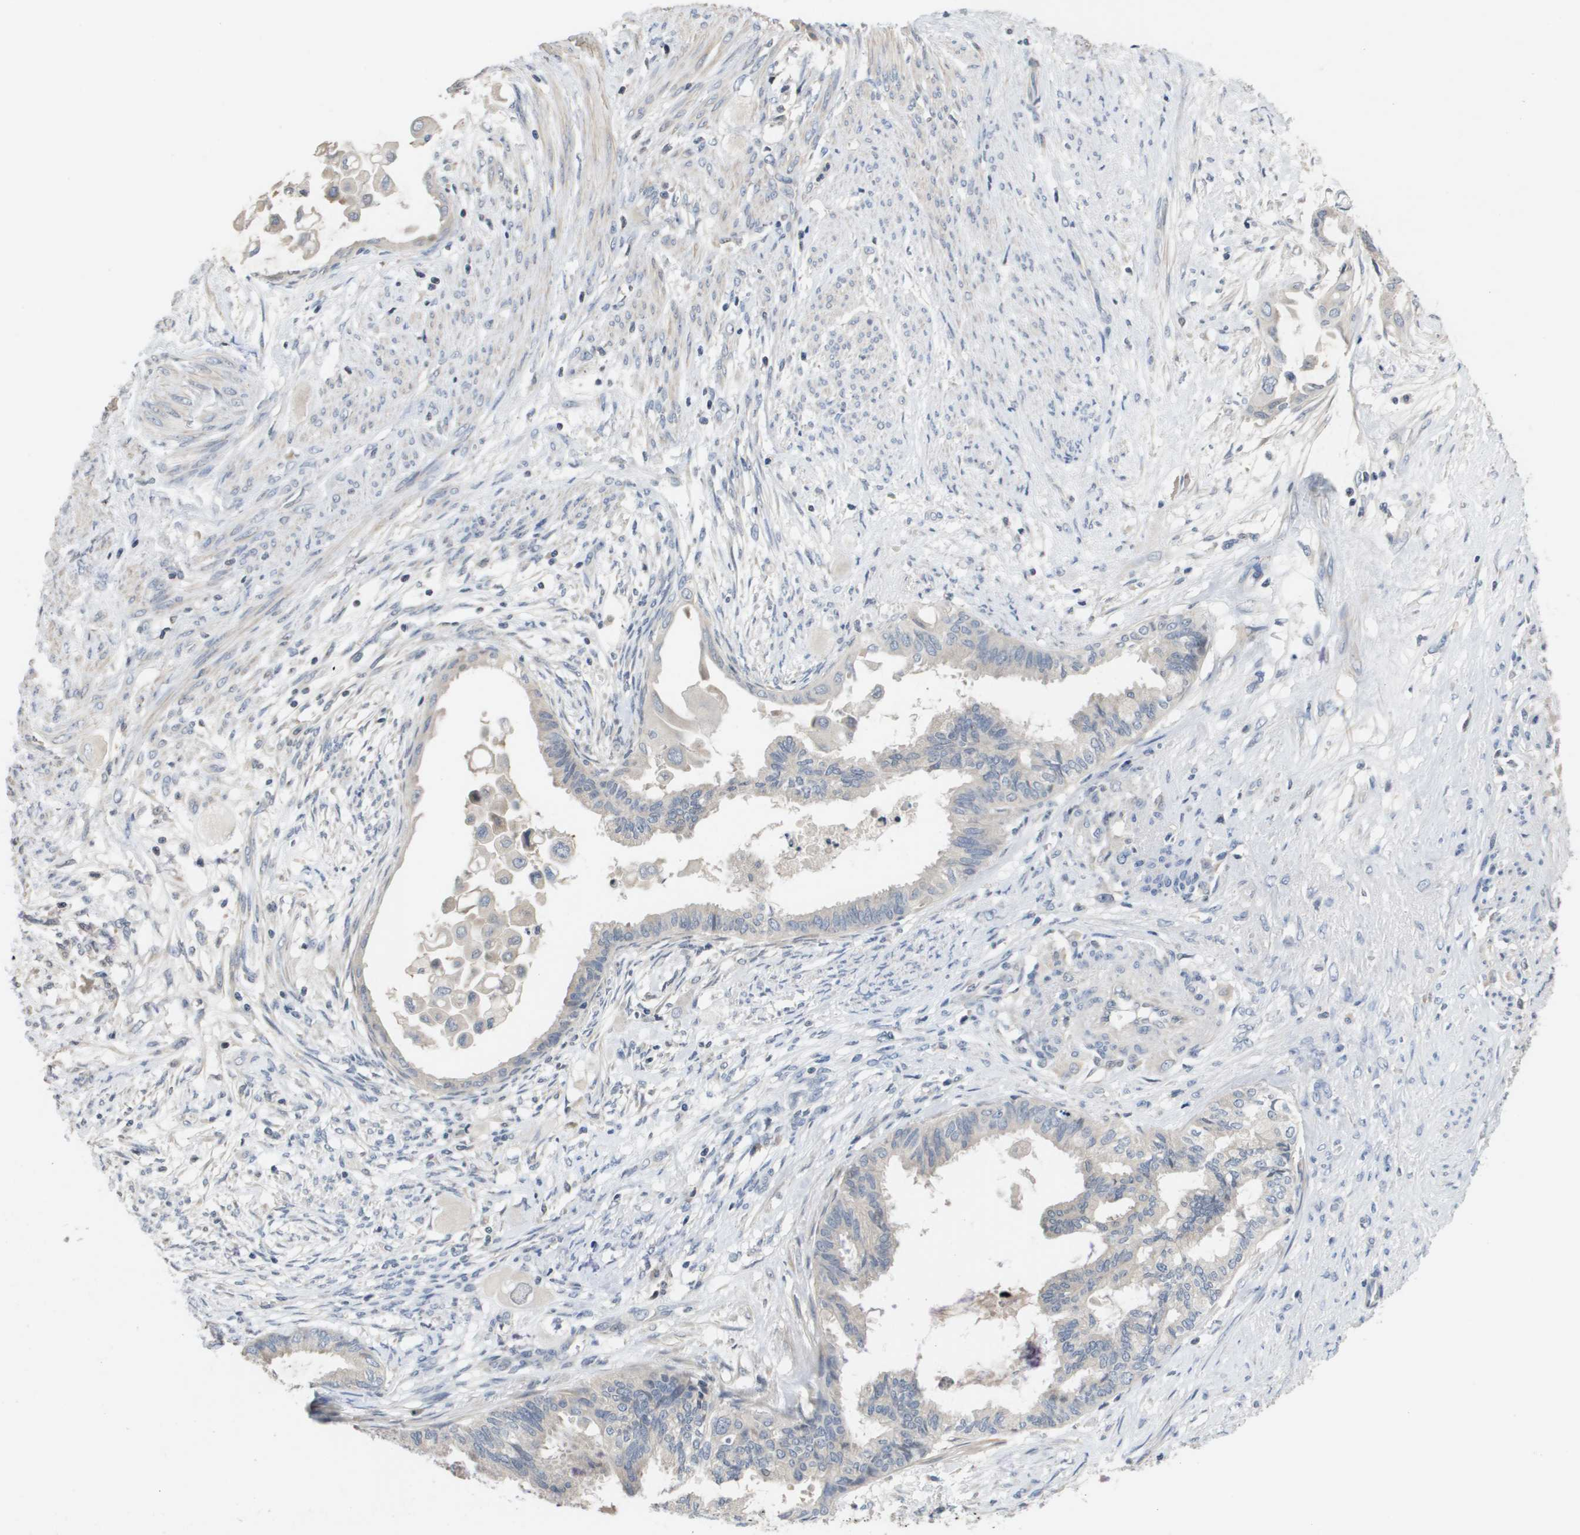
{"staining": {"intensity": "negative", "quantity": "none", "location": "none"}, "tissue": "cervical cancer", "cell_type": "Tumor cells", "image_type": "cancer", "snomed": [{"axis": "morphology", "description": "Normal tissue, NOS"}, {"axis": "morphology", "description": "Adenocarcinoma, NOS"}, {"axis": "topography", "description": "Cervix"}, {"axis": "topography", "description": "Endometrium"}], "caption": "IHC of human cervical cancer (adenocarcinoma) reveals no positivity in tumor cells.", "gene": "CAPN11", "patient": {"sex": "female", "age": 86}}